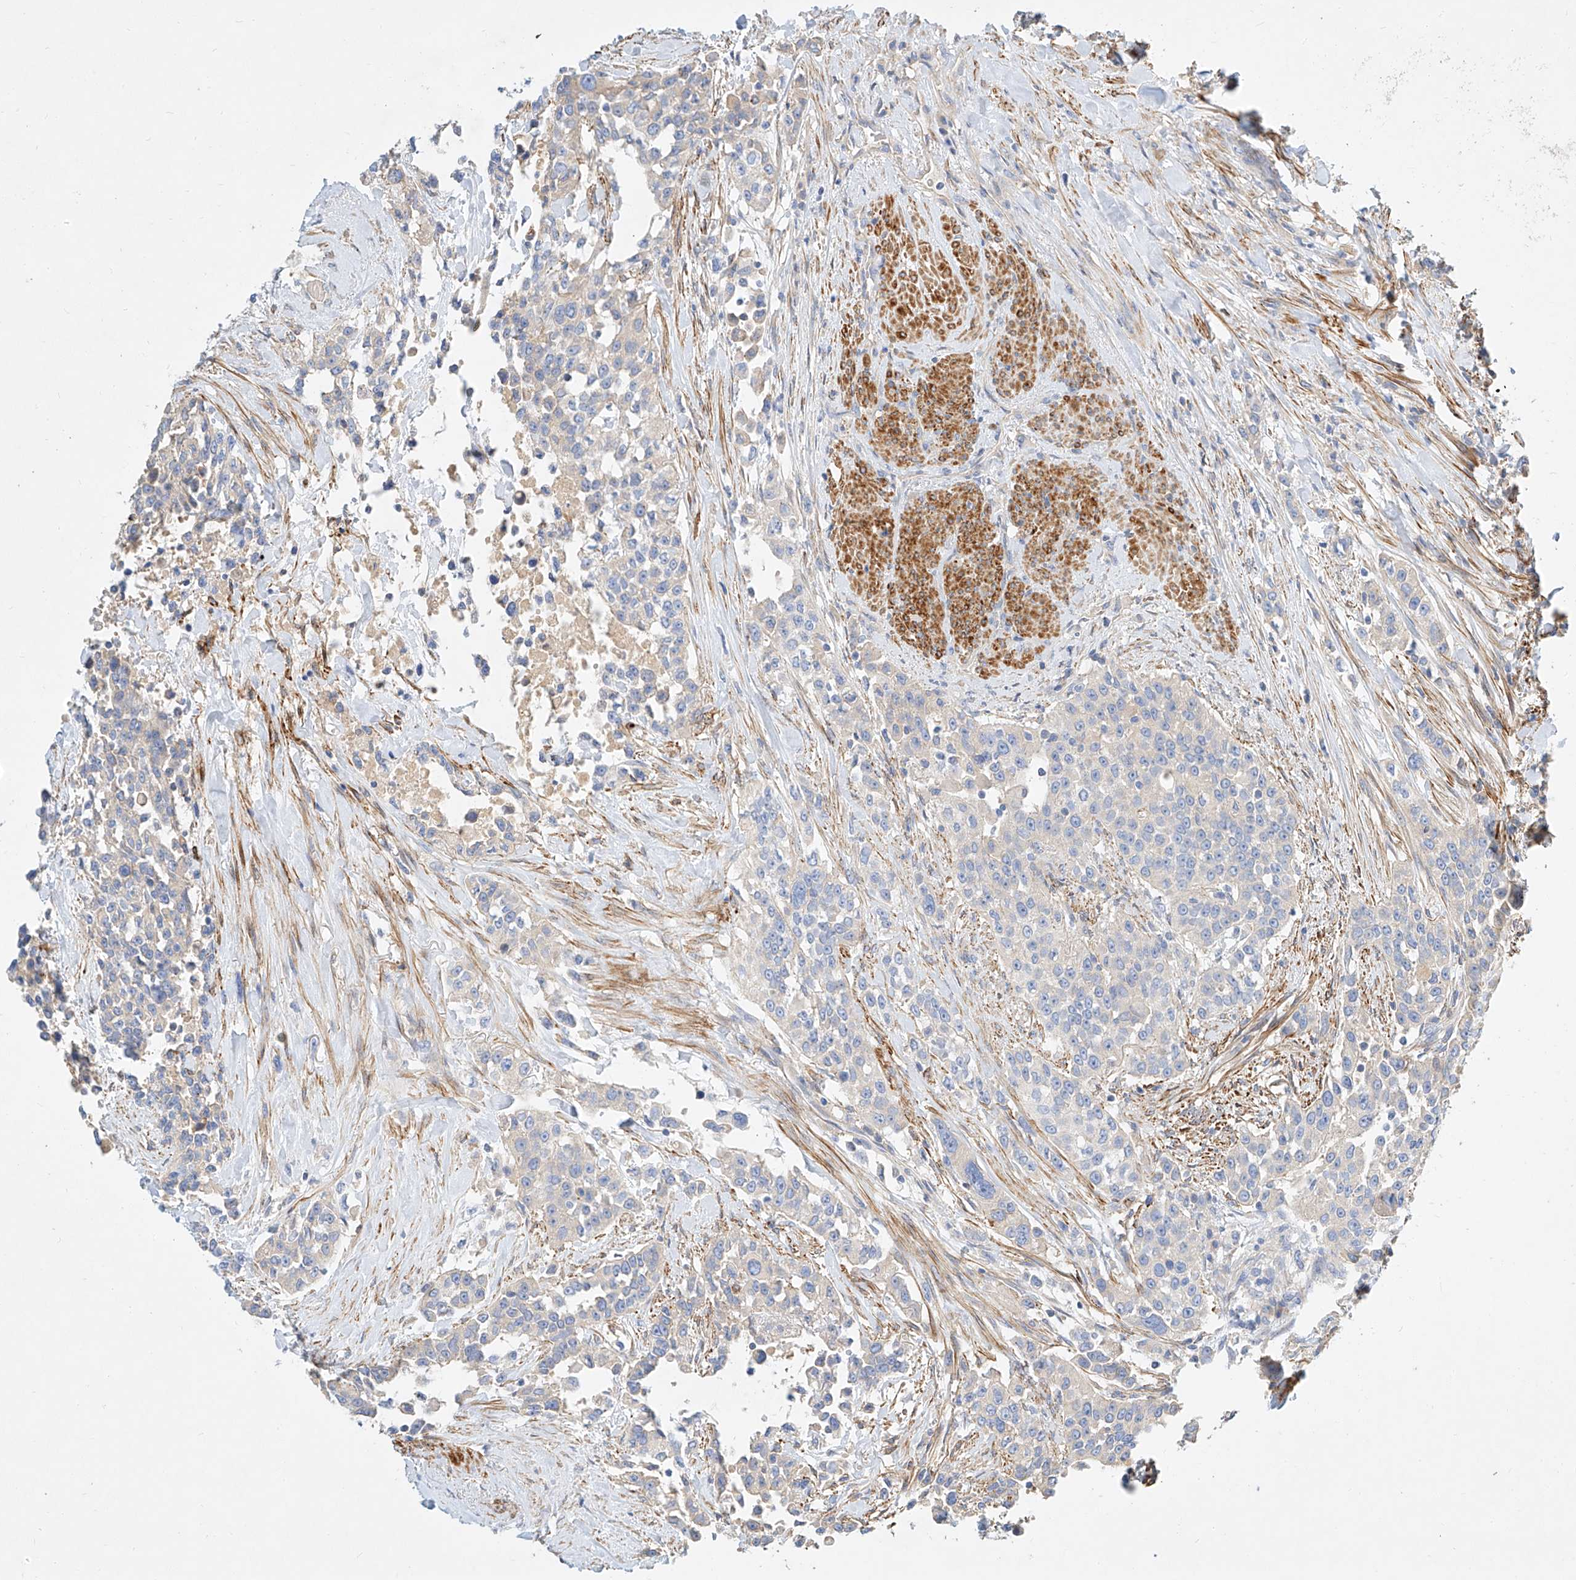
{"staining": {"intensity": "negative", "quantity": "none", "location": "none"}, "tissue": "urothelial cancer", "cell_type": "Tumor cells", "image_type": "cancer", "snomed": [{"axis": "morphology", "description": "Urothelial carcinoma, High grade"}, {"axis": "topography", "description": "Urinary bladder"}], "caption": "Urothelial cancer stained for a protein using immunohistochemistry displays no staining tumor cells.", "gene": "KCNH5", "patient": {"sex": "female", "age": 80}}